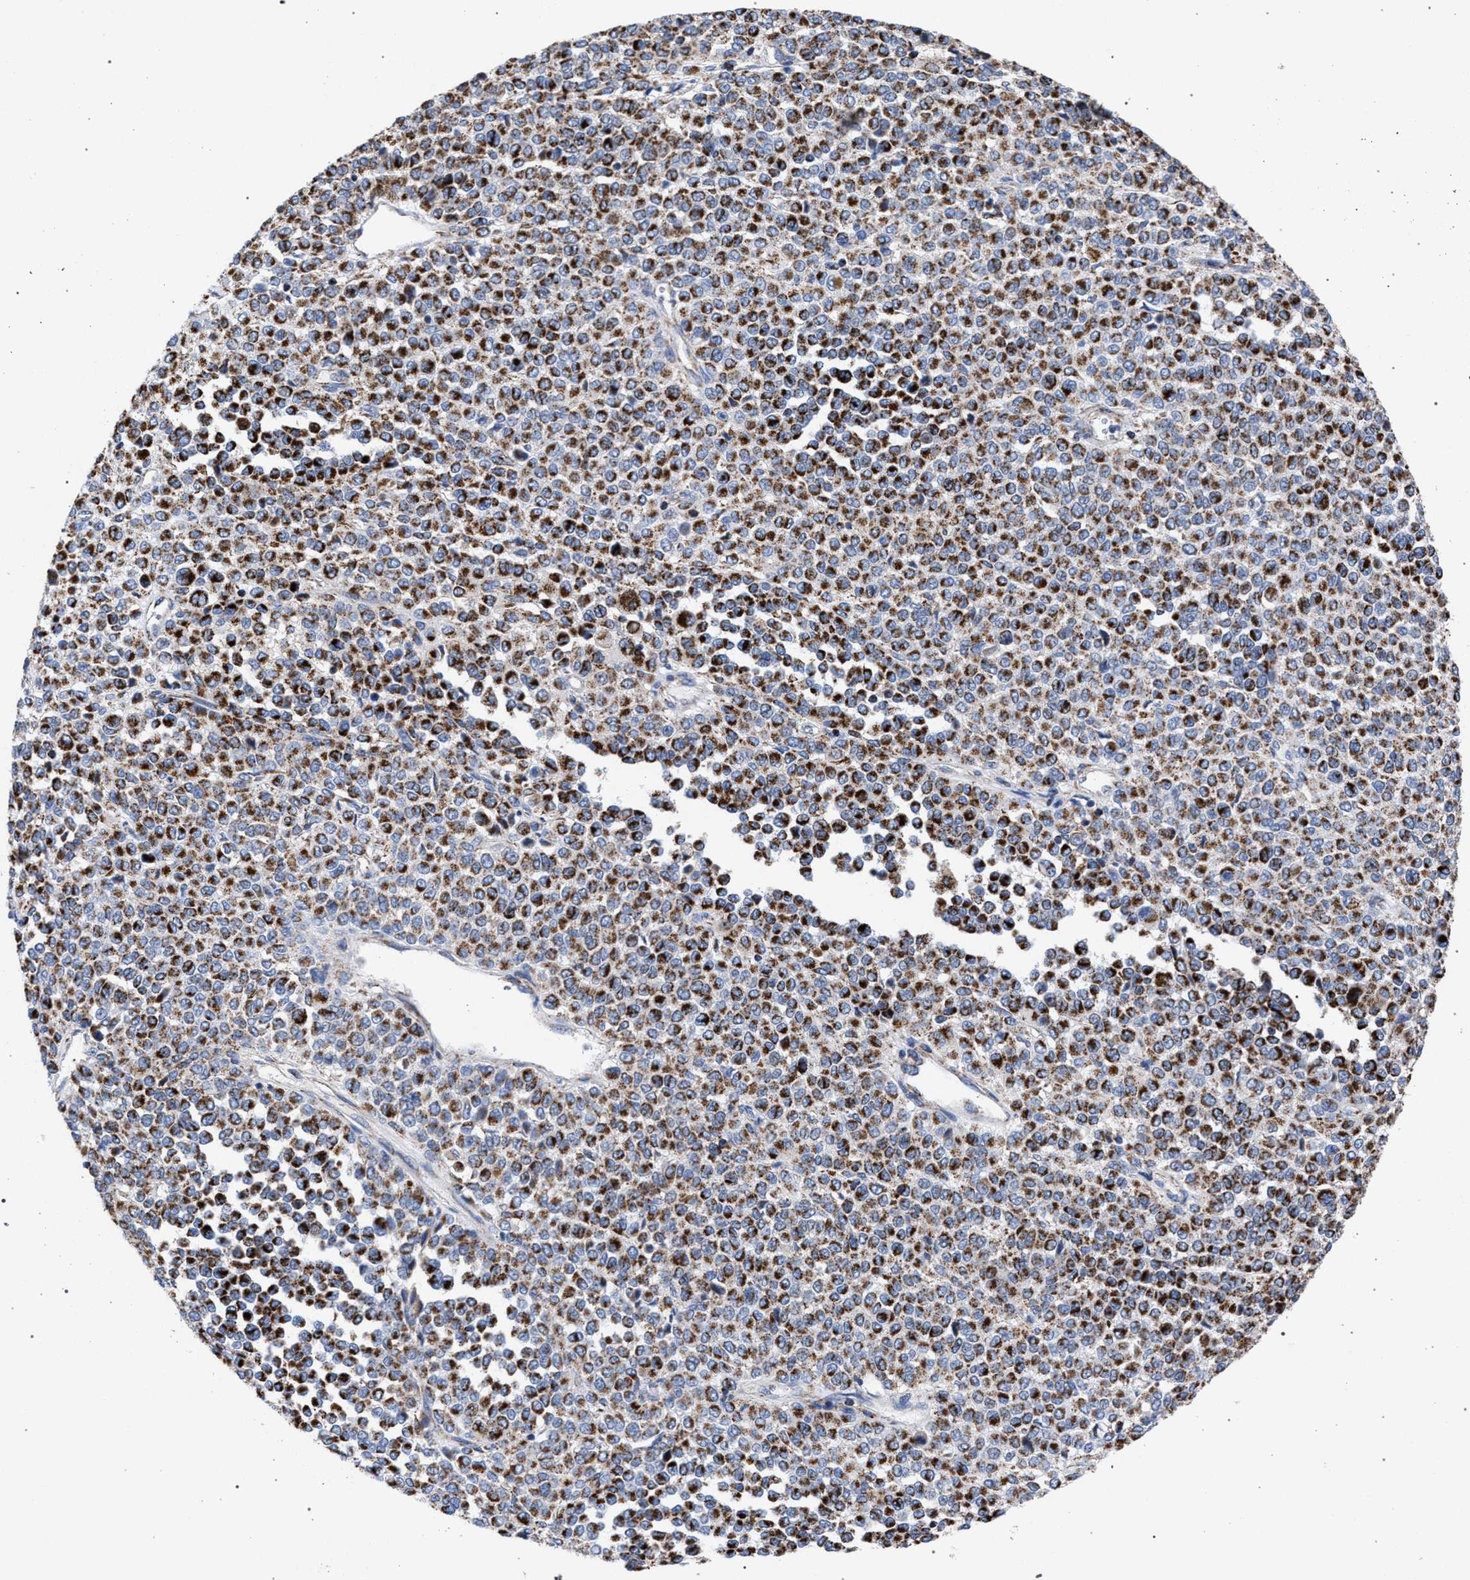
{"staining": {"intensity": "strong", "quantity": ">75%", "location": "cytoplasmic/membranous"}, "tissue": "melanoma", "cell_type": "Tumor cells", "image_type": "cancer", "snomed": [{"axis": "morphology", "description": "Malignant melanoma, Metastatic site"}, {"axis": "topography", "description": "Pancreas"}], "caption": "The histopathology image demonstrates immunohistochemical staining of melanoma. There is strong cytoplasmic/membranous staining is appreciated in about >75% of tumor cells.", "gene": "ACADS", "patient": {"sex": "female", "age": 30}}